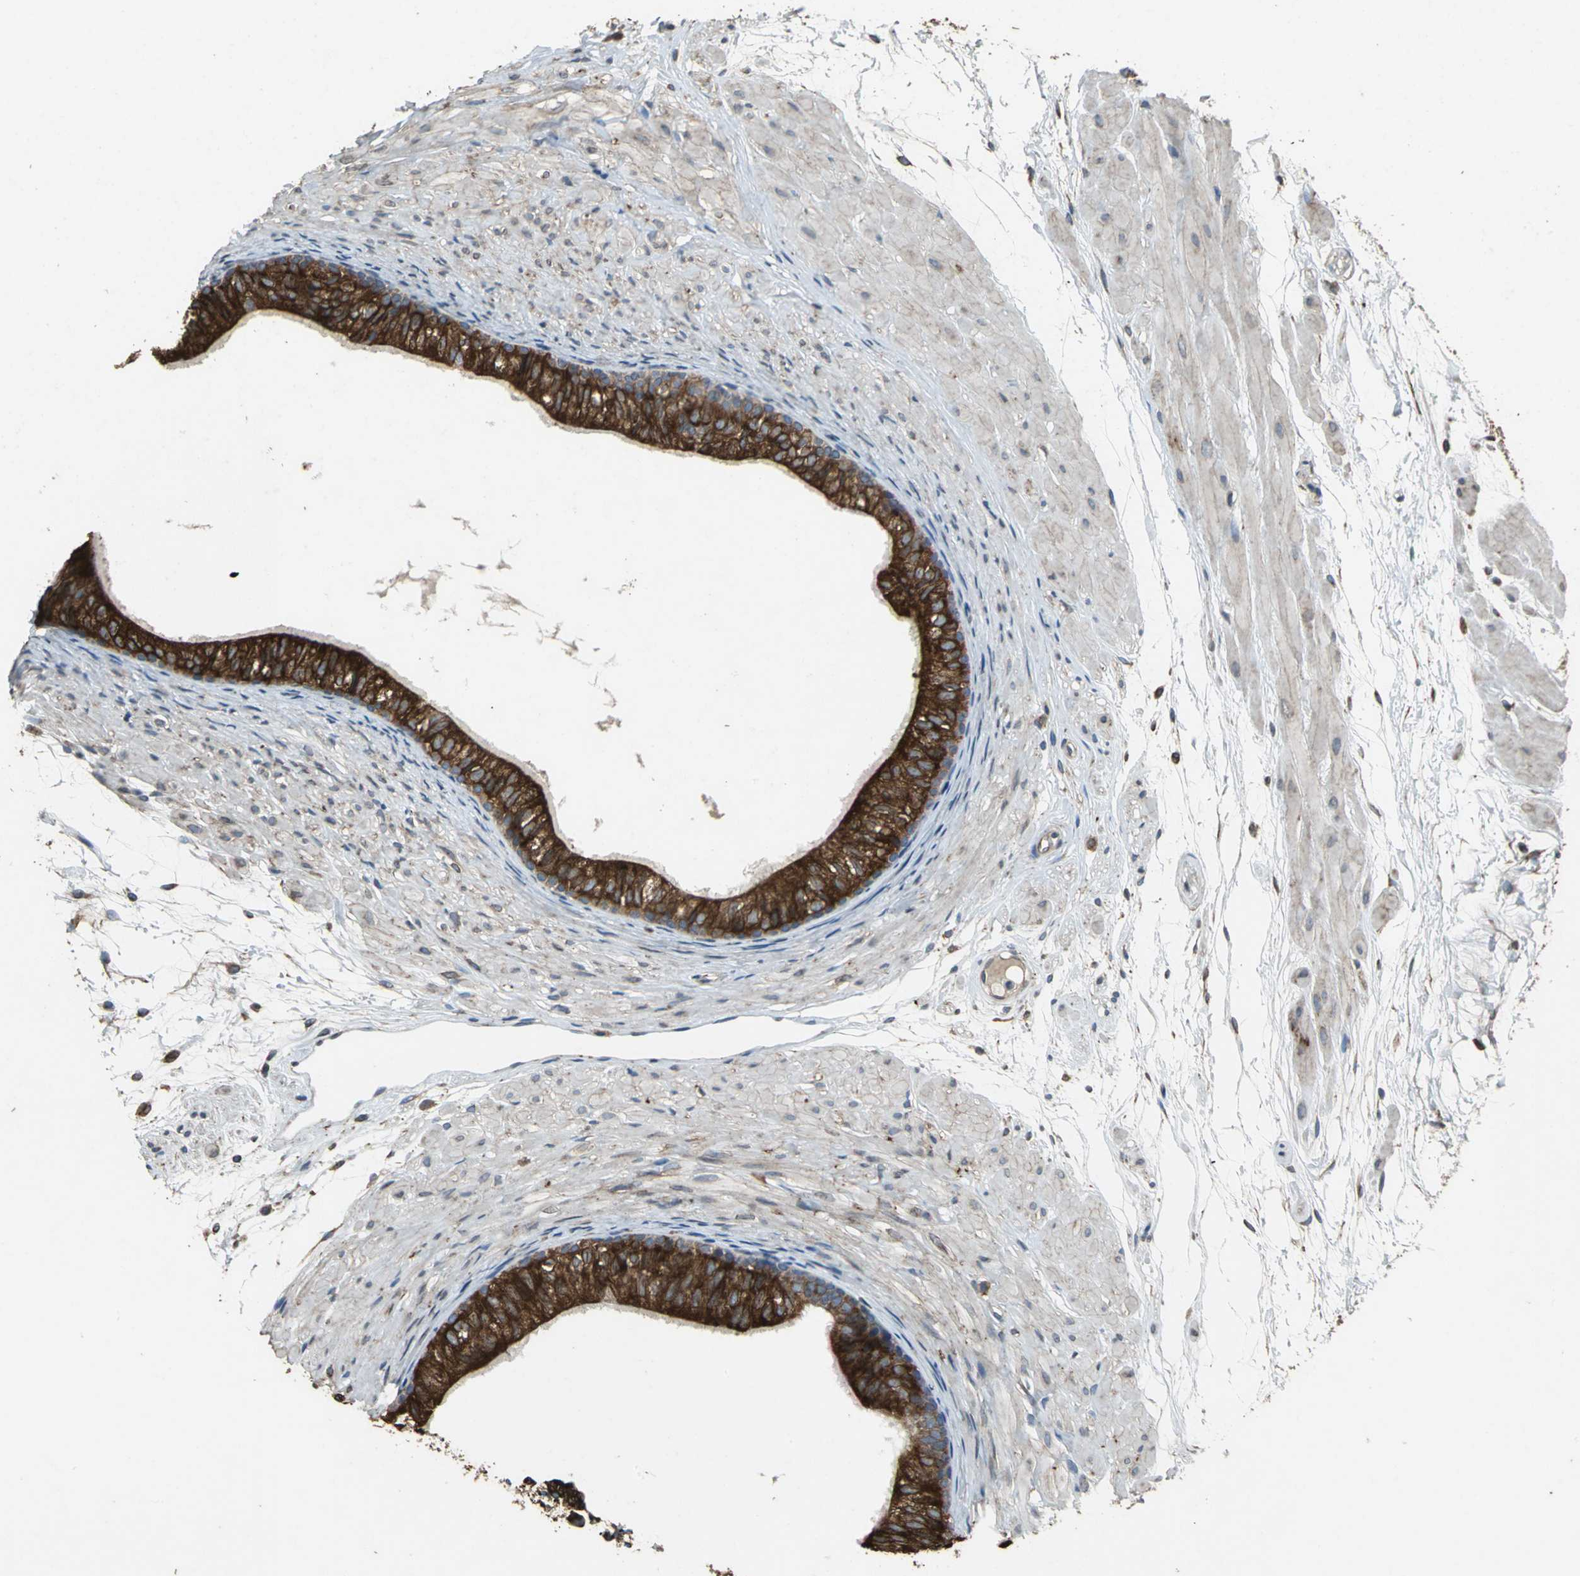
{"staining": {"intensity": "moderate", "quantity": ">75%", "location": "cytoplasmic/membranous"}, "tissue": "epididymis", "cell_type": "Glandular cells", "image_type": "normal", "snomed": [{"axis": "morphology", "description": "Normal tissue, NOS"}, {"axis": "morphology", "description": "Atrophy, NOS"}, {"axis": "topography", "description": "Testis"}, {"axis": "topography", "description": "Epididymis"}], "caption": "Immunohistochemical staining of unremarkable human epididymis reveals medium levels of moderate cytoplasmic/membranous positivity in about >75% of glandular cells.", "gene": "SYVN1", "patient": {"sex": "male", "age": 18}}